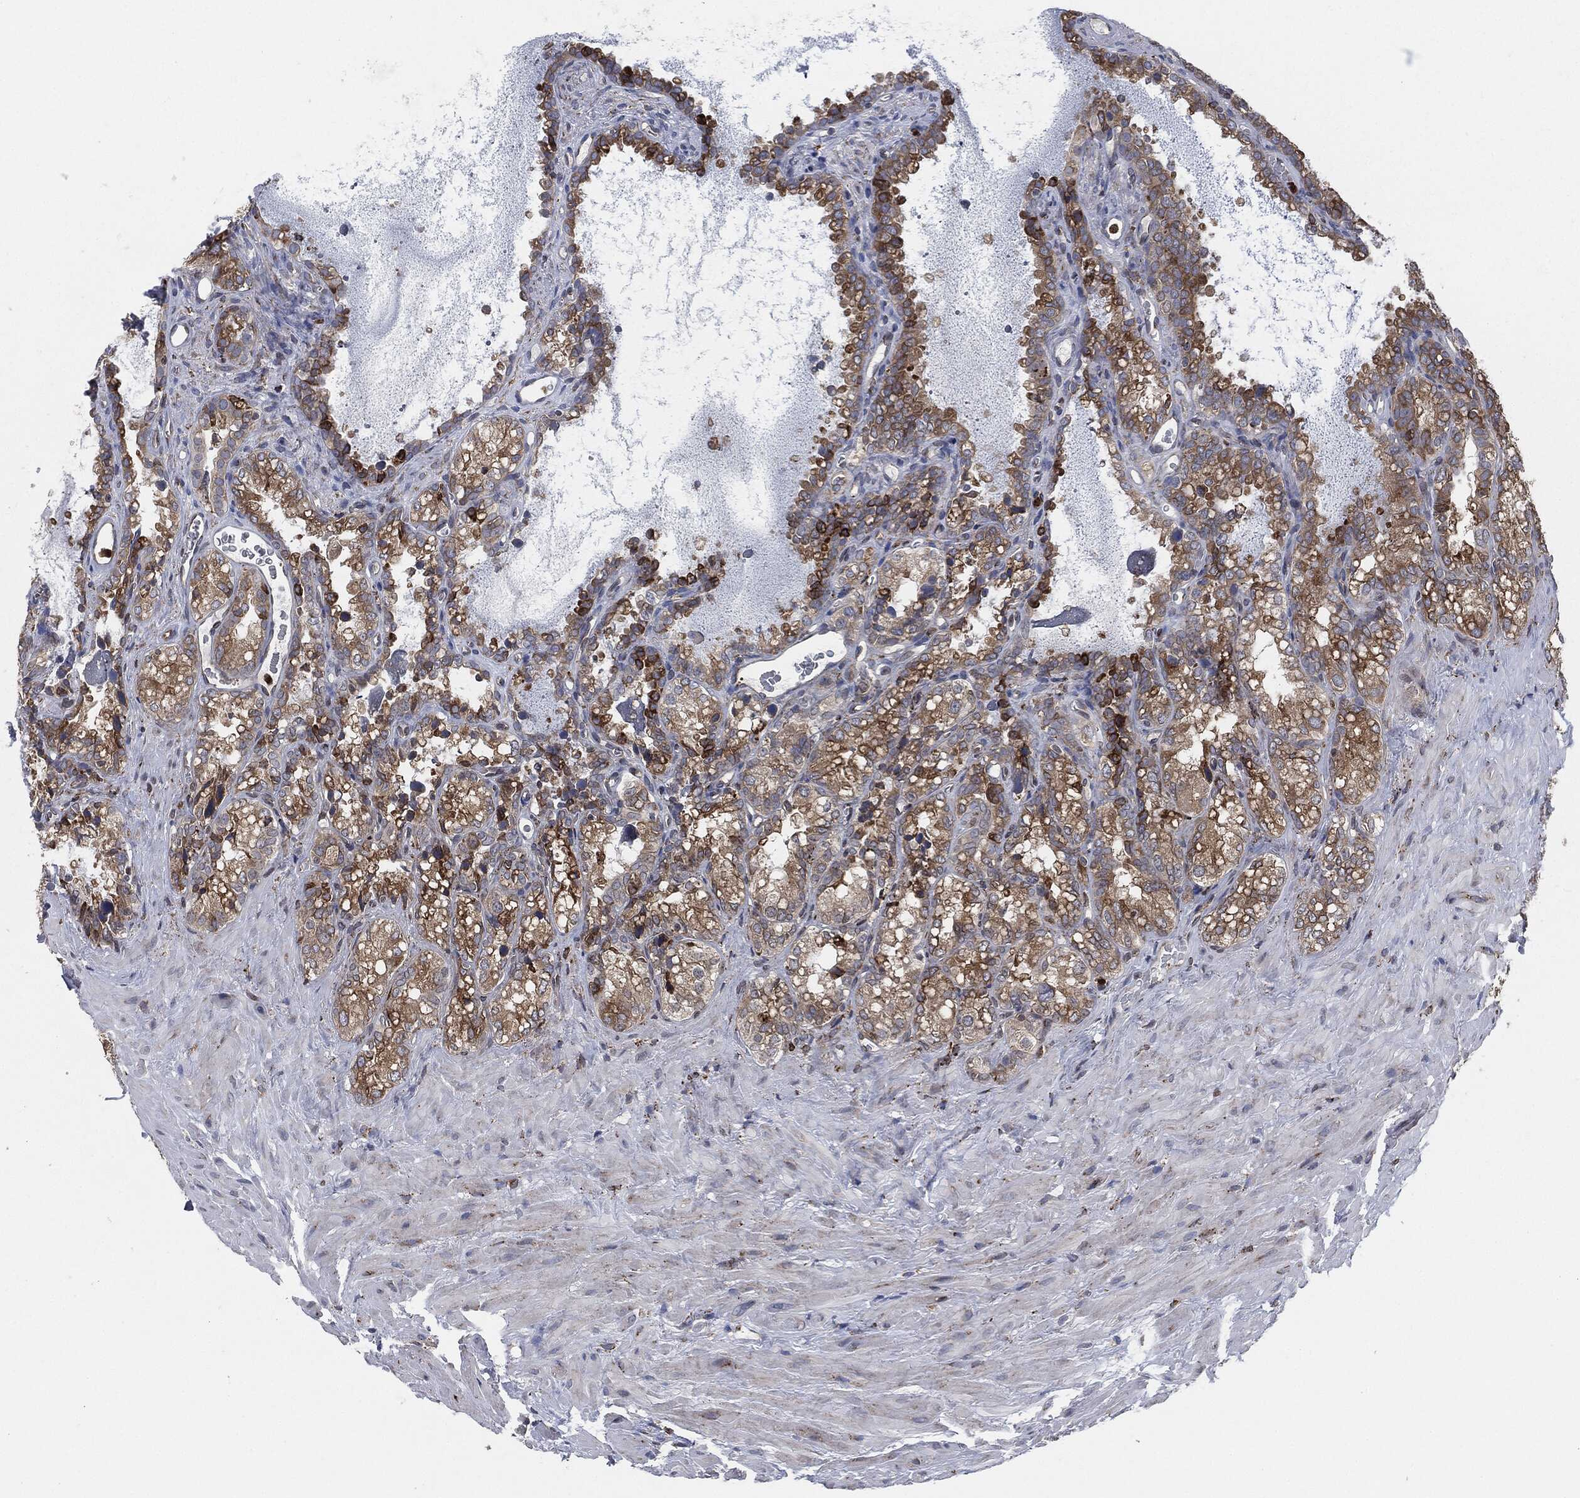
{"staining": {"intensity": "moderate", "quantity": ">75%", "location": "cytoplasmic/membranous"}, "tissue": "seminal vesicle", "cell_type": "Glandular cells", "image_type": "normal", "snomed": [{"axis": "morphology", "description": "Normal tissue, NOS"}, {"axis": "topography", "description": "Seminal veicle"}], "caption": "Immunohistochemistry (IHC) staining of benign seminal vesicle, which shows medium levels of moderate cytoplasmic/membranous positivity in about >75% of glandular cells indicating moderate cytoplasmic/membranous protein positivity. The staining was performed using DAB (3,3'-diaminobenzidine) (brown) for protein detection and nuclei were counterstained in hematoxylin (blue).", "gene": "CALR", "patient": {"sex": "male", "age": 68}}